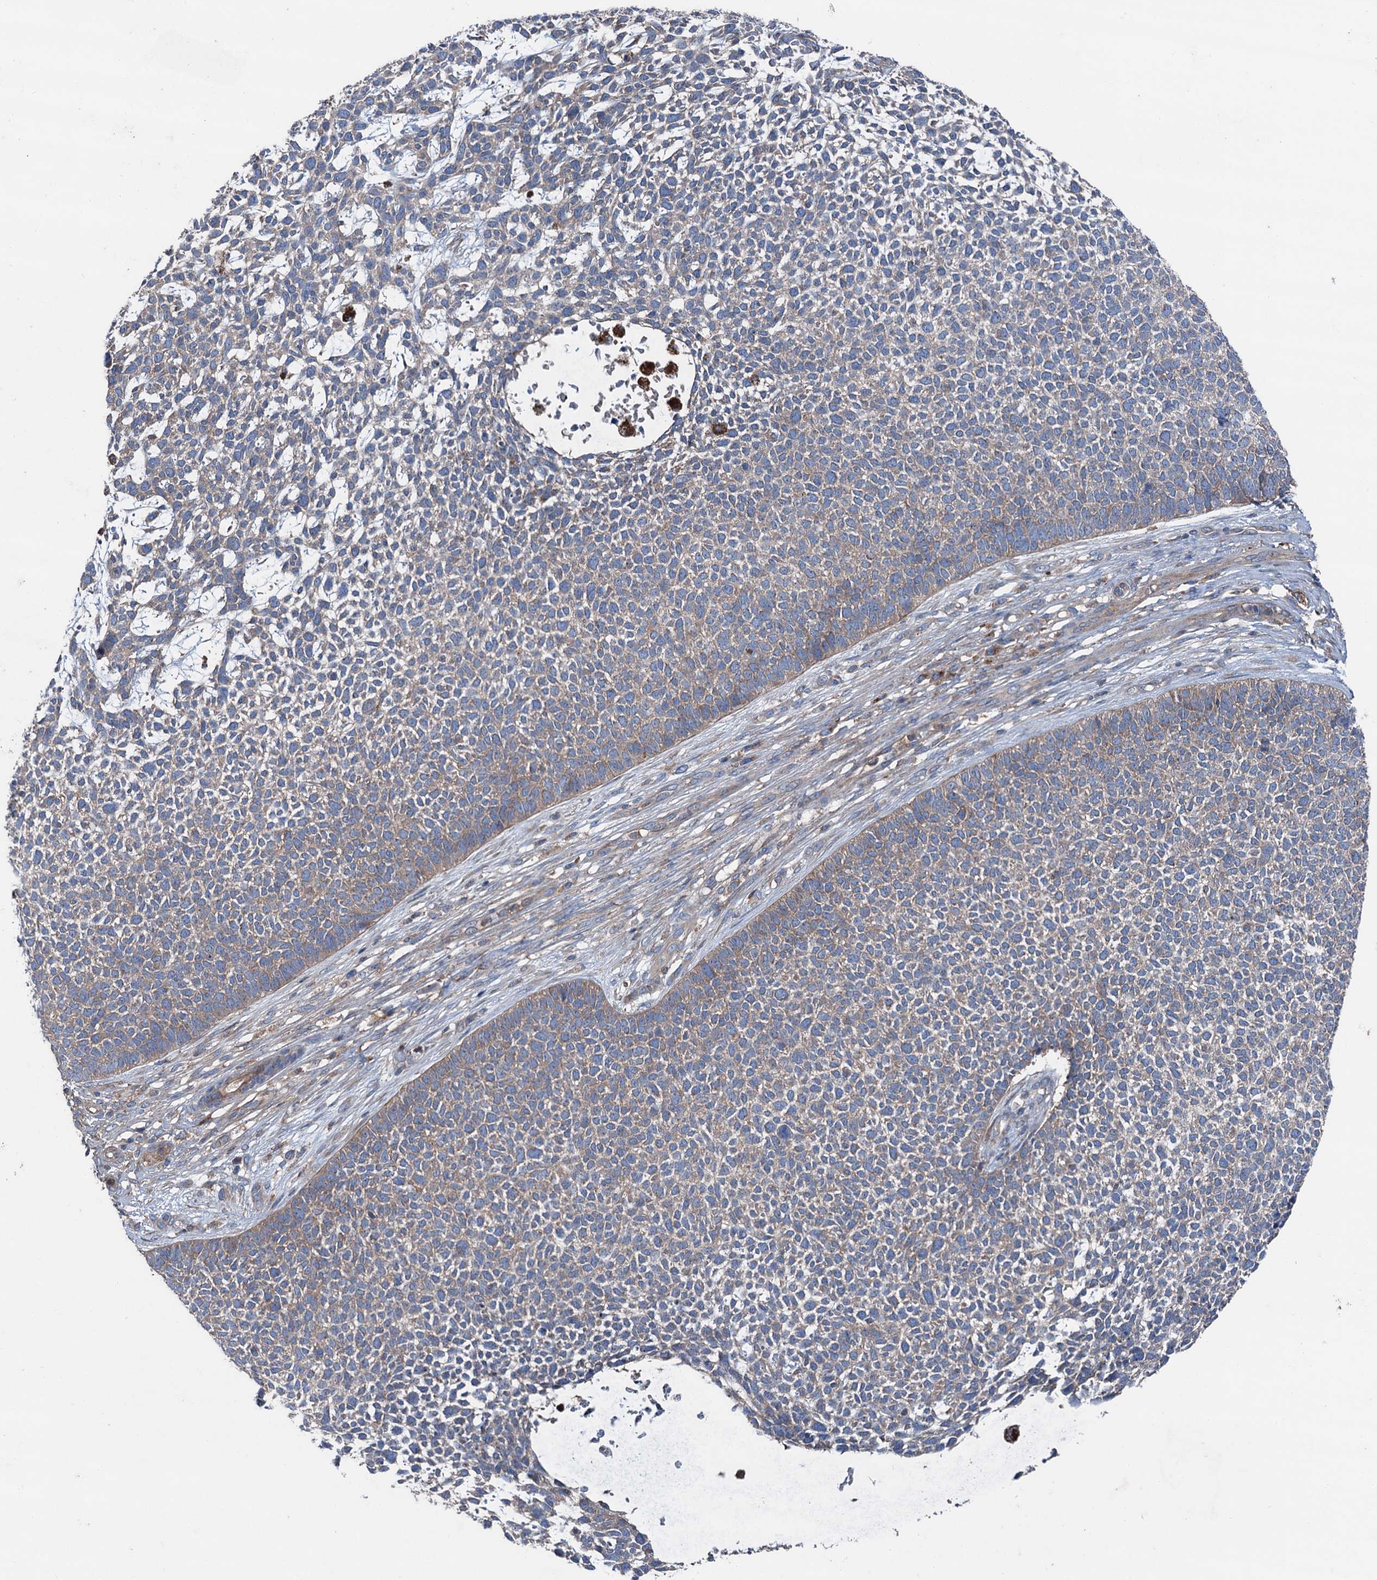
{"staining": {"intensity": "weak", "quantity": ">75%", "location": "cytoplasmic/membranous"}, "tissue": "skin cancer", "cell_type": "Tumor cells", "image_type": "cancer", "snomed": [{"axis": "morphology", "description": "Basal cell carcinoma"}, {"axis": "topography", "description": "Skin"}], "caption": "Immunohistochemistry (IHC) micrograph of human basal cell carcinoma (skin) stained for a protein (brown), which shows low levels of weak cytoplasmic/membranous staining in about >75% of tumor cells.", "gene": "RUFY1", "patient": {"sex": "female", "age": 84}}